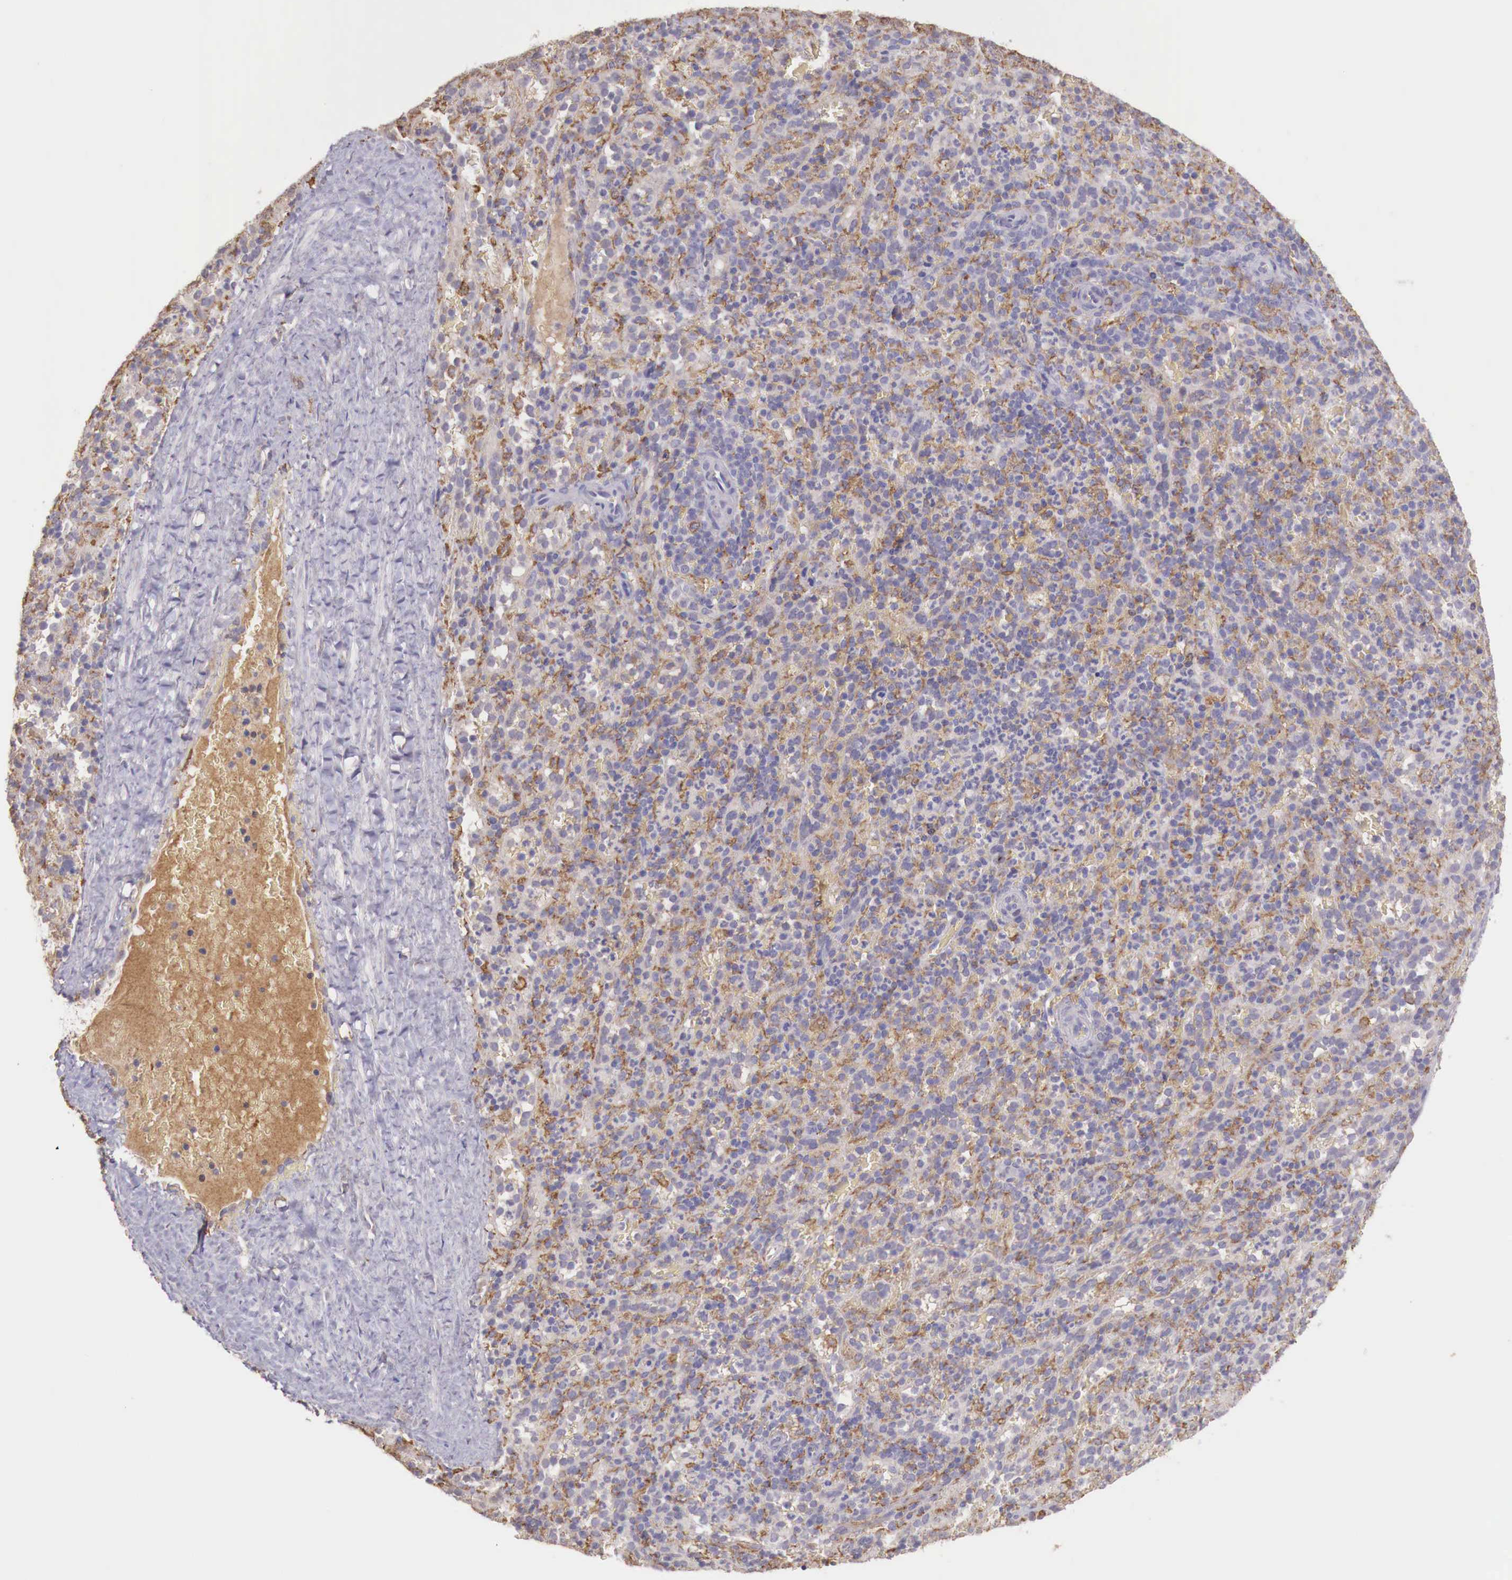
{"staining": {"intensity": "moderate", "quantity": "25%-75%", "location": "cytoplasmic/membranous"}, "tissue": "spleen", "cell_type": "Cells in red pulp", "image_type": "normal", "snomed": [{"axis": "morphology", "description": "Normal tissue, NOS"}, {"axis": "topography", "description": "Spleen"}], "caption": "Human spleen stained for a protein (brown) reveals moderate cytoplasmic/membranous positive staining in about 25%-75% of cells in red pulp.", "gene": "CHRDL1", "patient": {"sex": "female", "age": 21}}